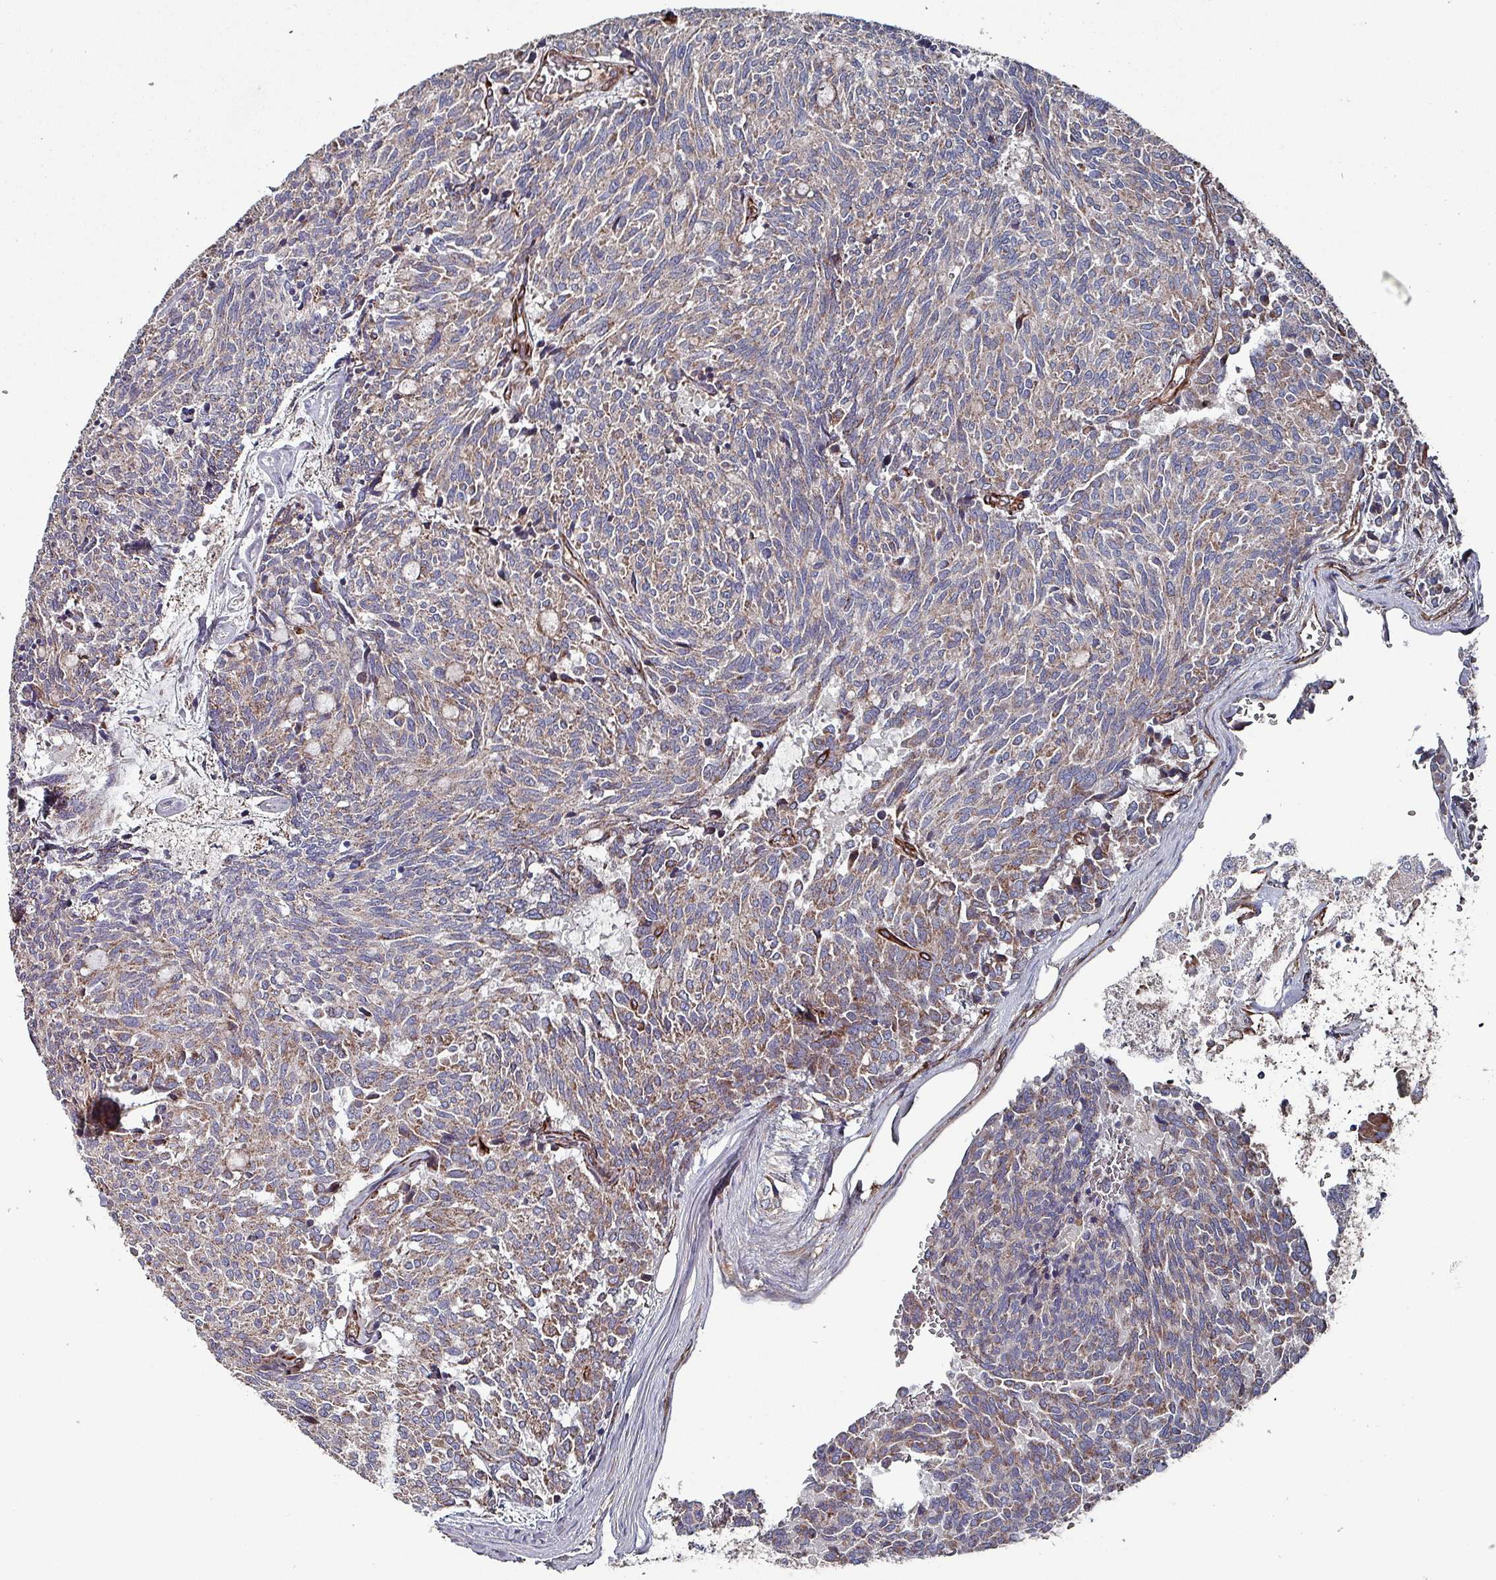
{"staining": {"intensity": "weak", "quantity": "25%-75%", "location": "cytoplasmic/membranous"}, "tissue": "carcinoid", "cell_type": "Tumor cells", "image_type": "cancer", "snomed": [{"axis": "morphology", "description": "Carcinoid, malignant, NOS"}, {"axis": "topography", "description": "Pancreas"}], "caption": "An image showing weak cytoplasmic/membranous expression in approximately 25%-75% of tumor cells in carcinoid (malignant), as visualized by brown immunohistochemical staining.", "gene": "ANO10", "patient": {"sex": "female", "age": 54}}